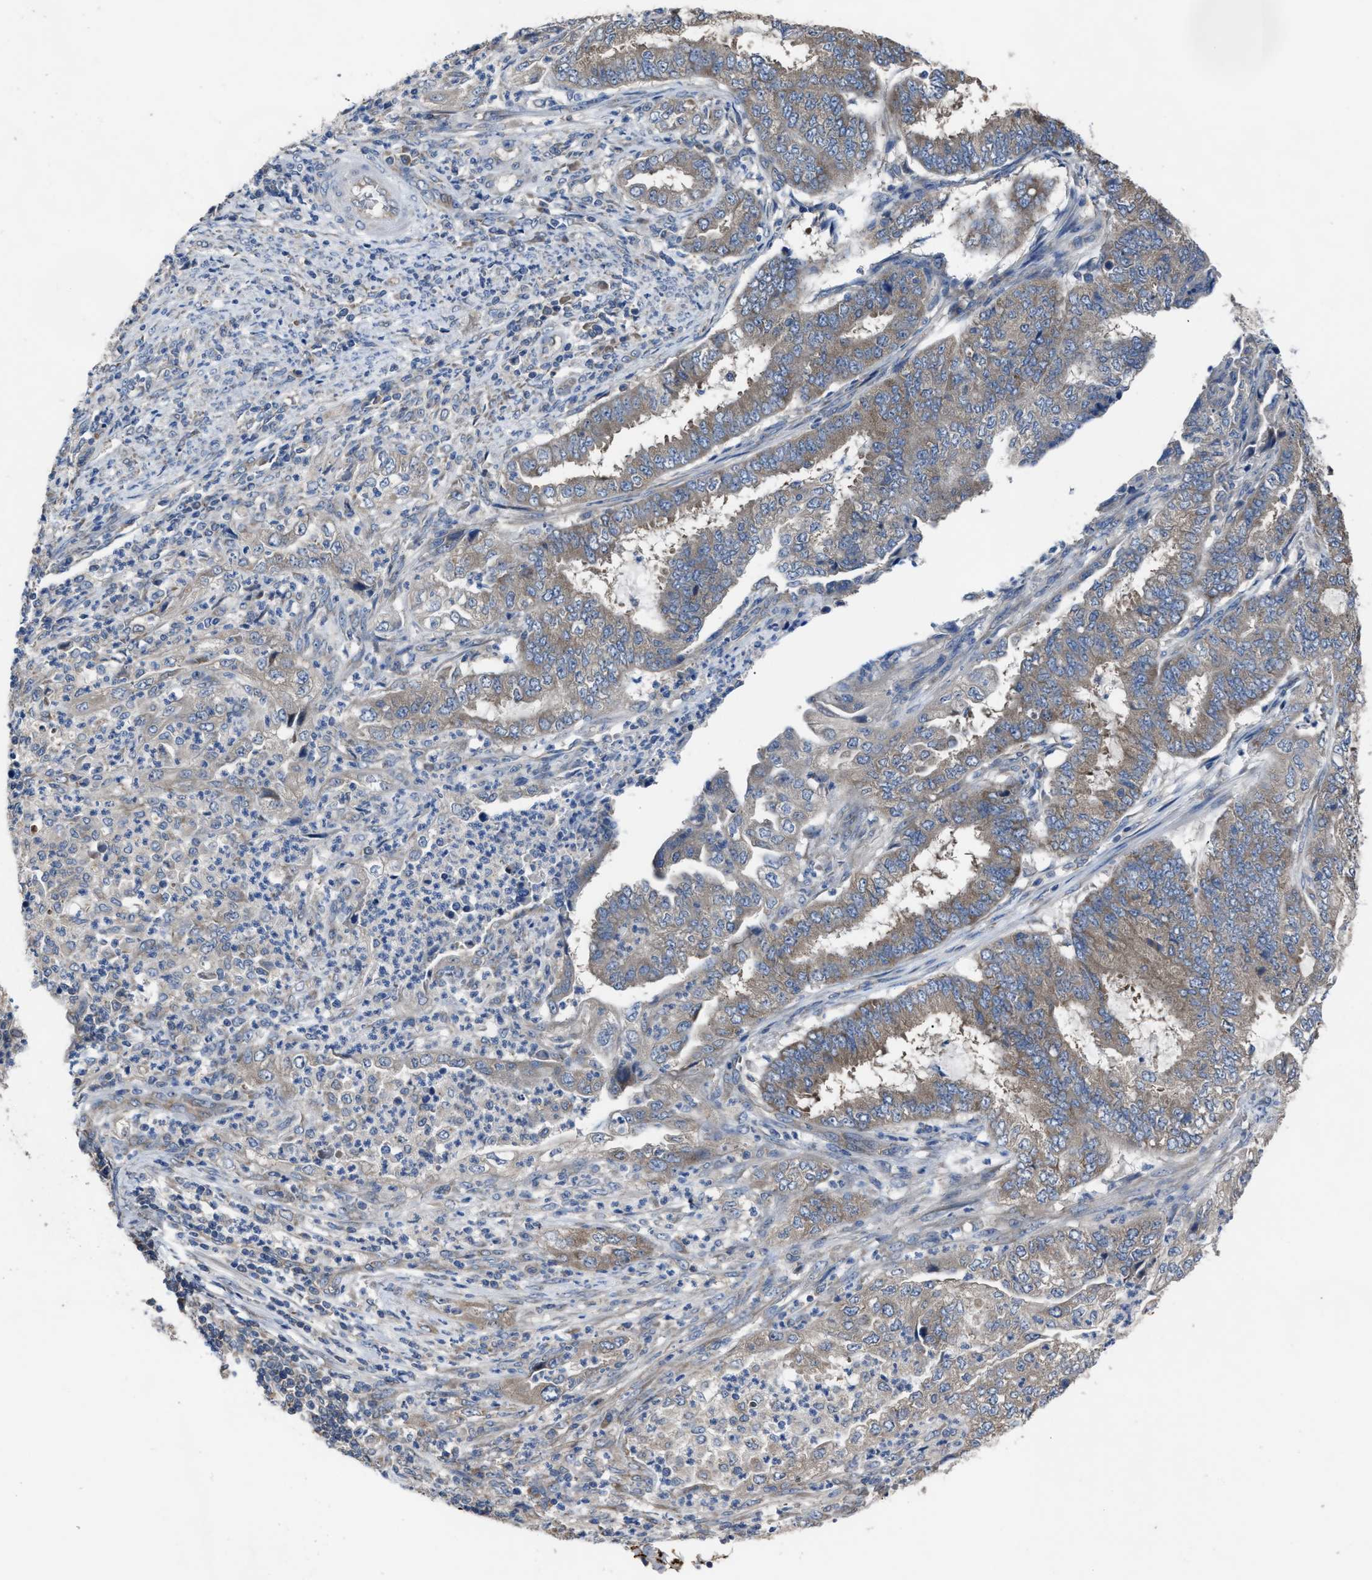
{"staining": {"intensity": "weak", "quantity": "<25%", "location": "cytoplasmic/membranous"}, "tissue": "endometrial cancer", "cell_type": "Tumor cells", "image_type": "cancer", "snomed": [{"axis": "morphology", "description": "Adenocarcinoma, NOS"}, {"axis": "topography", "description": "Endometrium"}], "caption": "An image of human endometrial cancer (adenocarcinoma) is negative for staining in tumor cells.", "gene": "UPF1", "patient": {"sex": "female", "age": 51}}